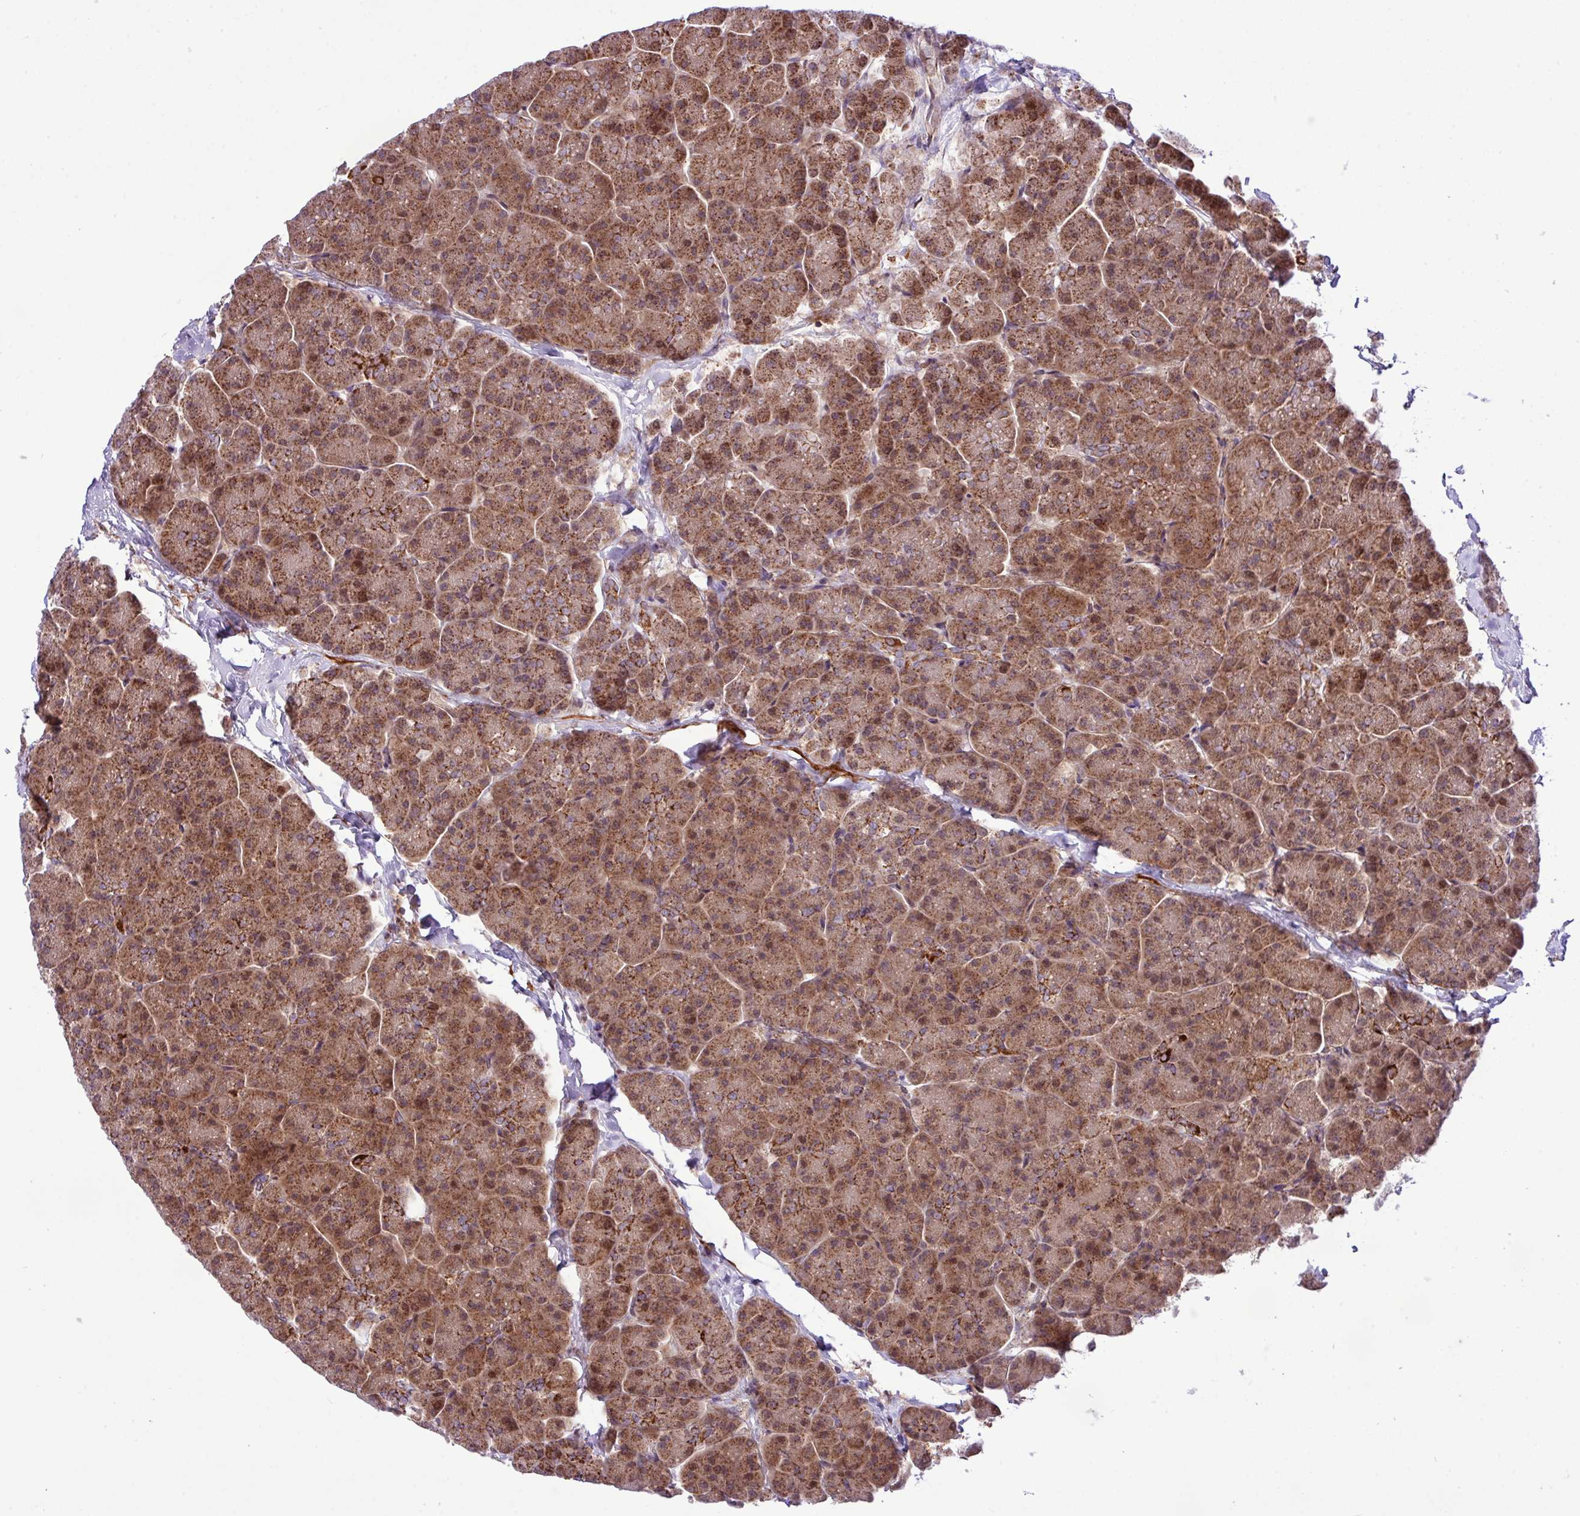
{"staining": {"intensity": "strong", "quantity": ">75%", "location": "cytoplasmic/membranous"}, "tissue": "pancreas", "cell_type": "Exocrine glandular cells", "image_type": "normal", "snomed": [{"axis": "morphology", "description": "Normal tissue, NOS"}, {"axis": "topography", "description": "Pancreas"}, {"axis": "topography", "description": "Peripheral nerve tissue"}], "caption": "Immunohistochemical staining of benign pancreas exhibits strong cytoplasmic/membranous protein positivity in about >75% of exocrine glandular cells.", "gene": "B3GNT9", "patient": {"sex": "male", "age": 54}}